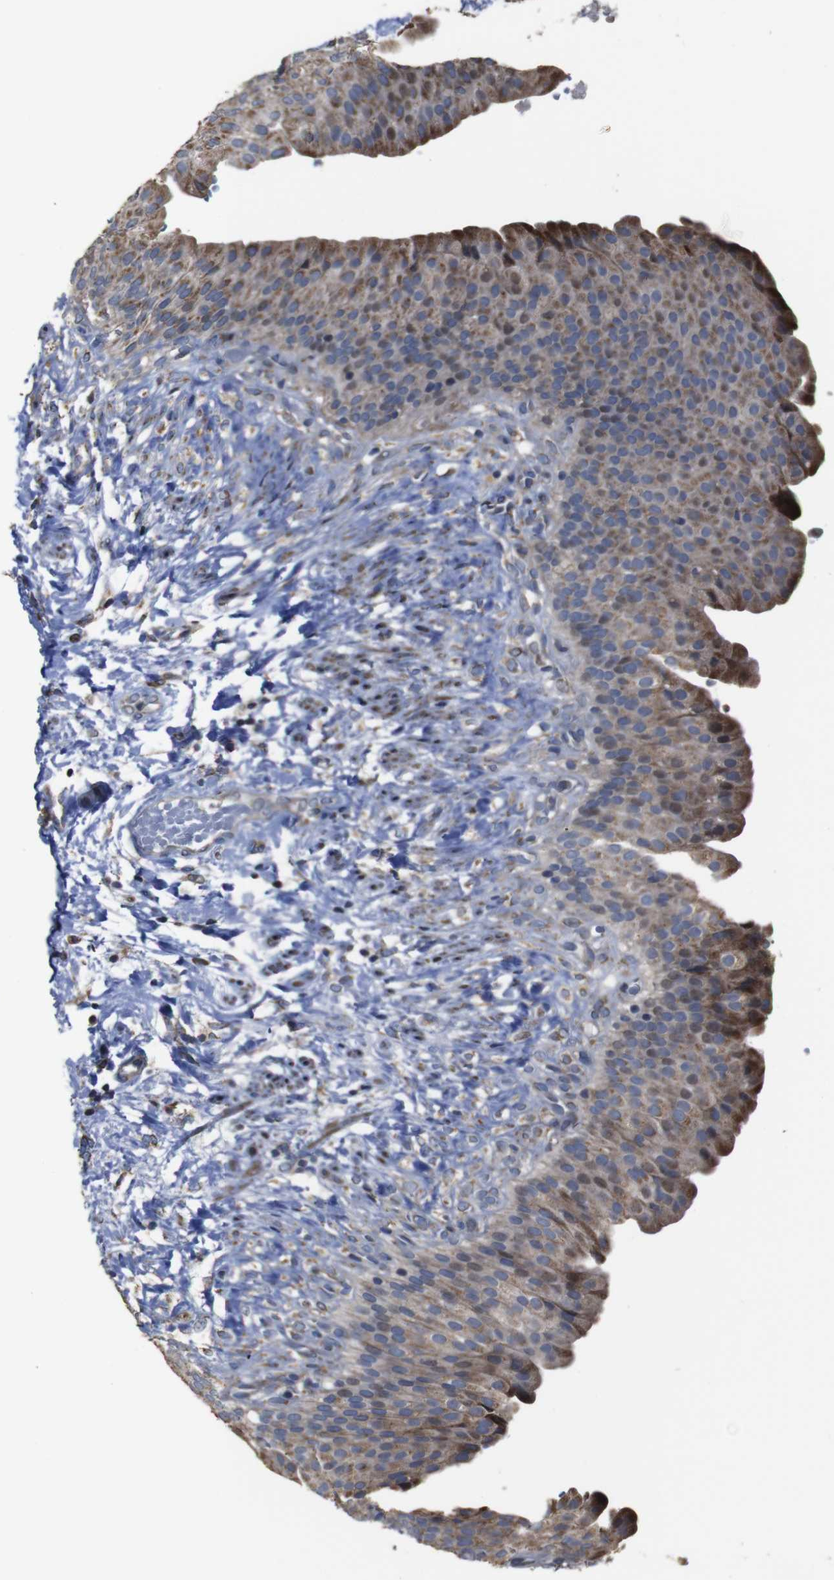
{"staining": {"intensity": "moderate", "quantity": ">75%", "location": "cytoplasmic/membranous"}, "tissue": "urinary bladder", "cell_type": "Urothelial cells", "image_type": "normal", "snomed": [{"axis": "morphology", "description": "Normal tissue, NOS"}, {"axis": "topography", "description": "Urinary bladder"}], "caption": "Moderate cytoplasmic/membranous protein expression is seen in about >75% of urothelial cells in urinary bladder. (Brightfield microscopy of DAB IHC at high magnification).", "gene": "SNN", "patient": {"sex": "female", "age": 79}}